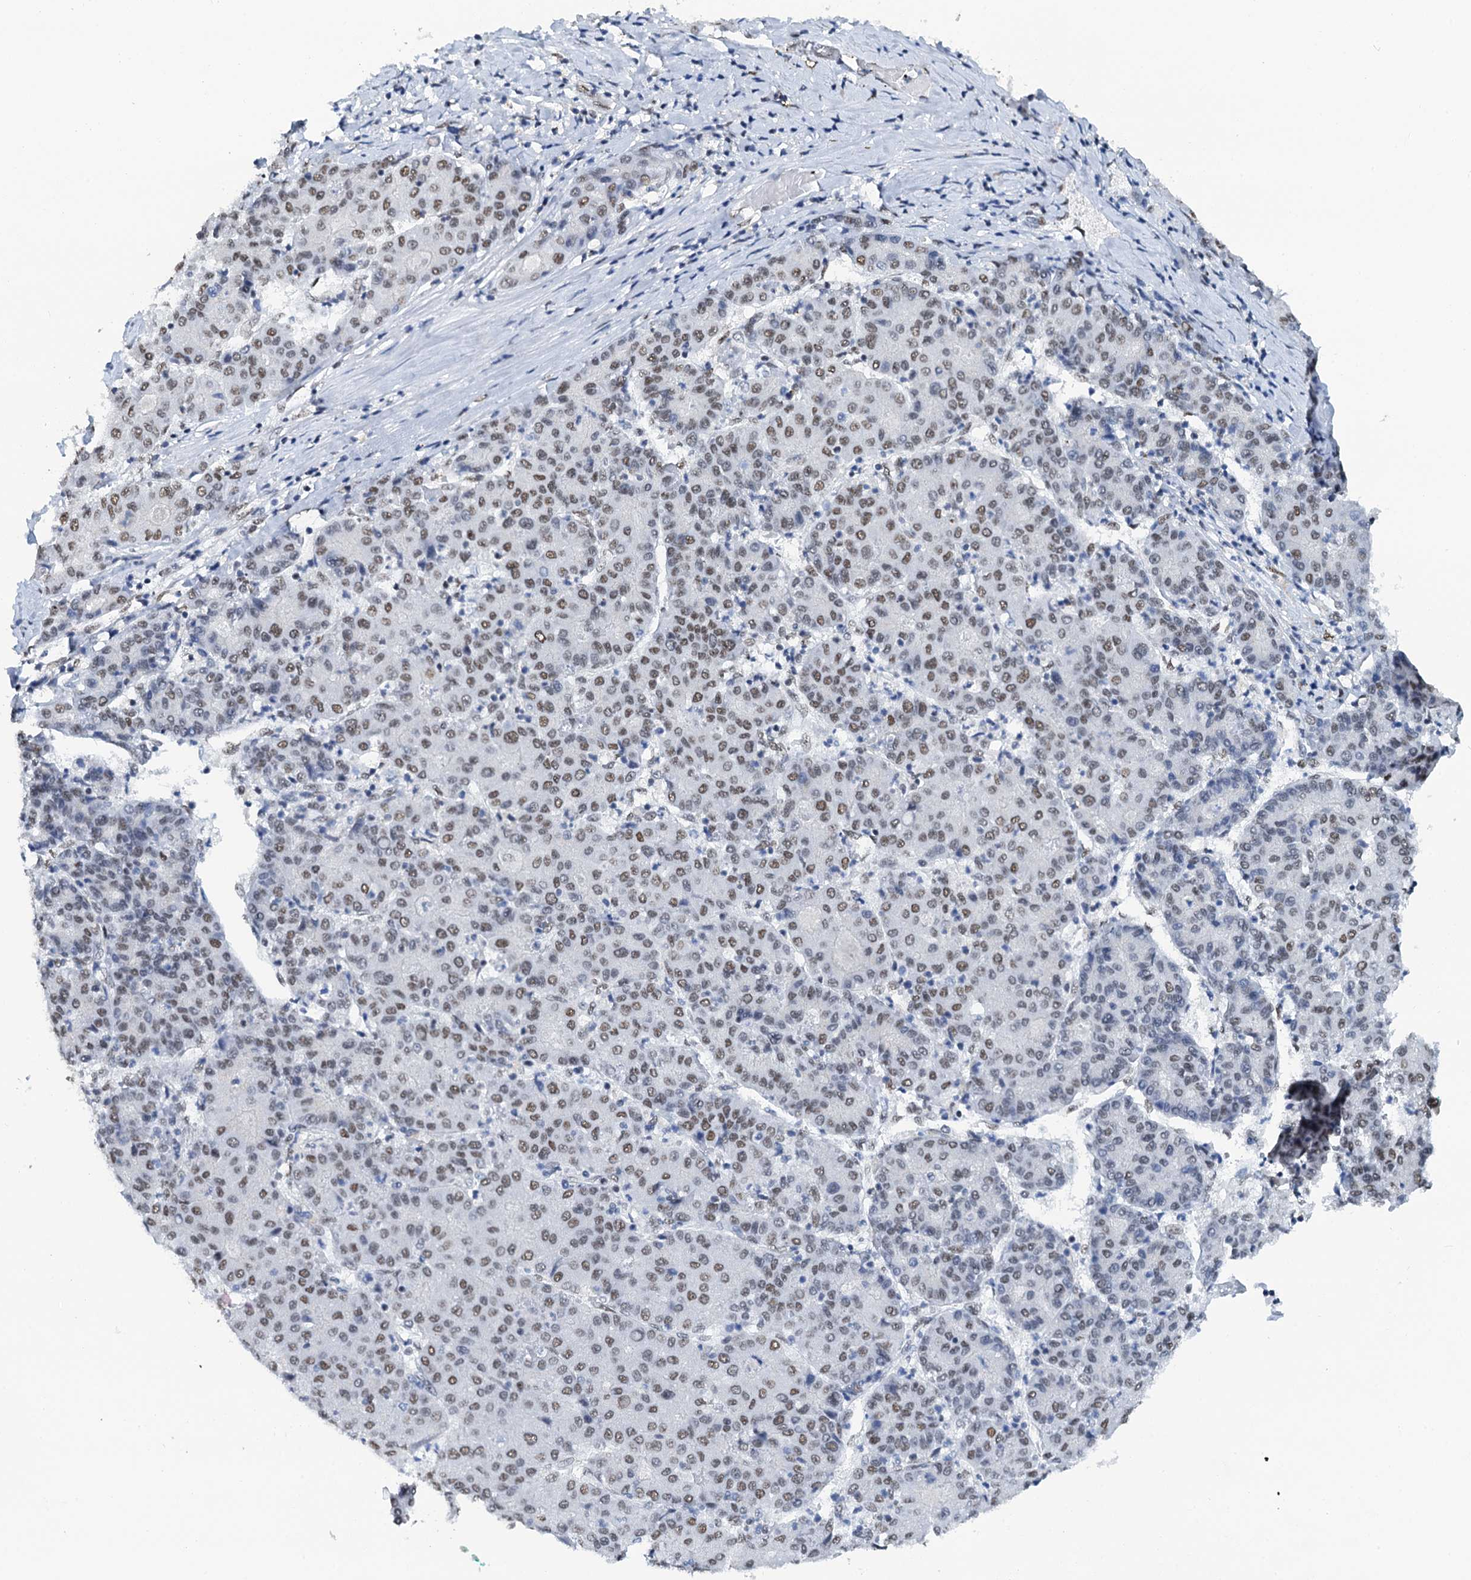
{"staining": {"intensity": "moderate", "quantity": ">75%", "location": "nuclear"}, "tissue": "liver cancer", "cell_type": "Tumor cells", "image_type": "cancer", "snomed": [{"axis": "morphology", "description": "Carcinoma, Hepatocellular, NOS"}, {"axis": "topography", "description": "Liver"}], "caption": "Immunohistochemical staining of liver cancer demonstrates moderate nuclear protein positivity in approximately >75% of tumor cells.", "gene": "SLTM", "patient": {"sex": "male", "age": 65}}